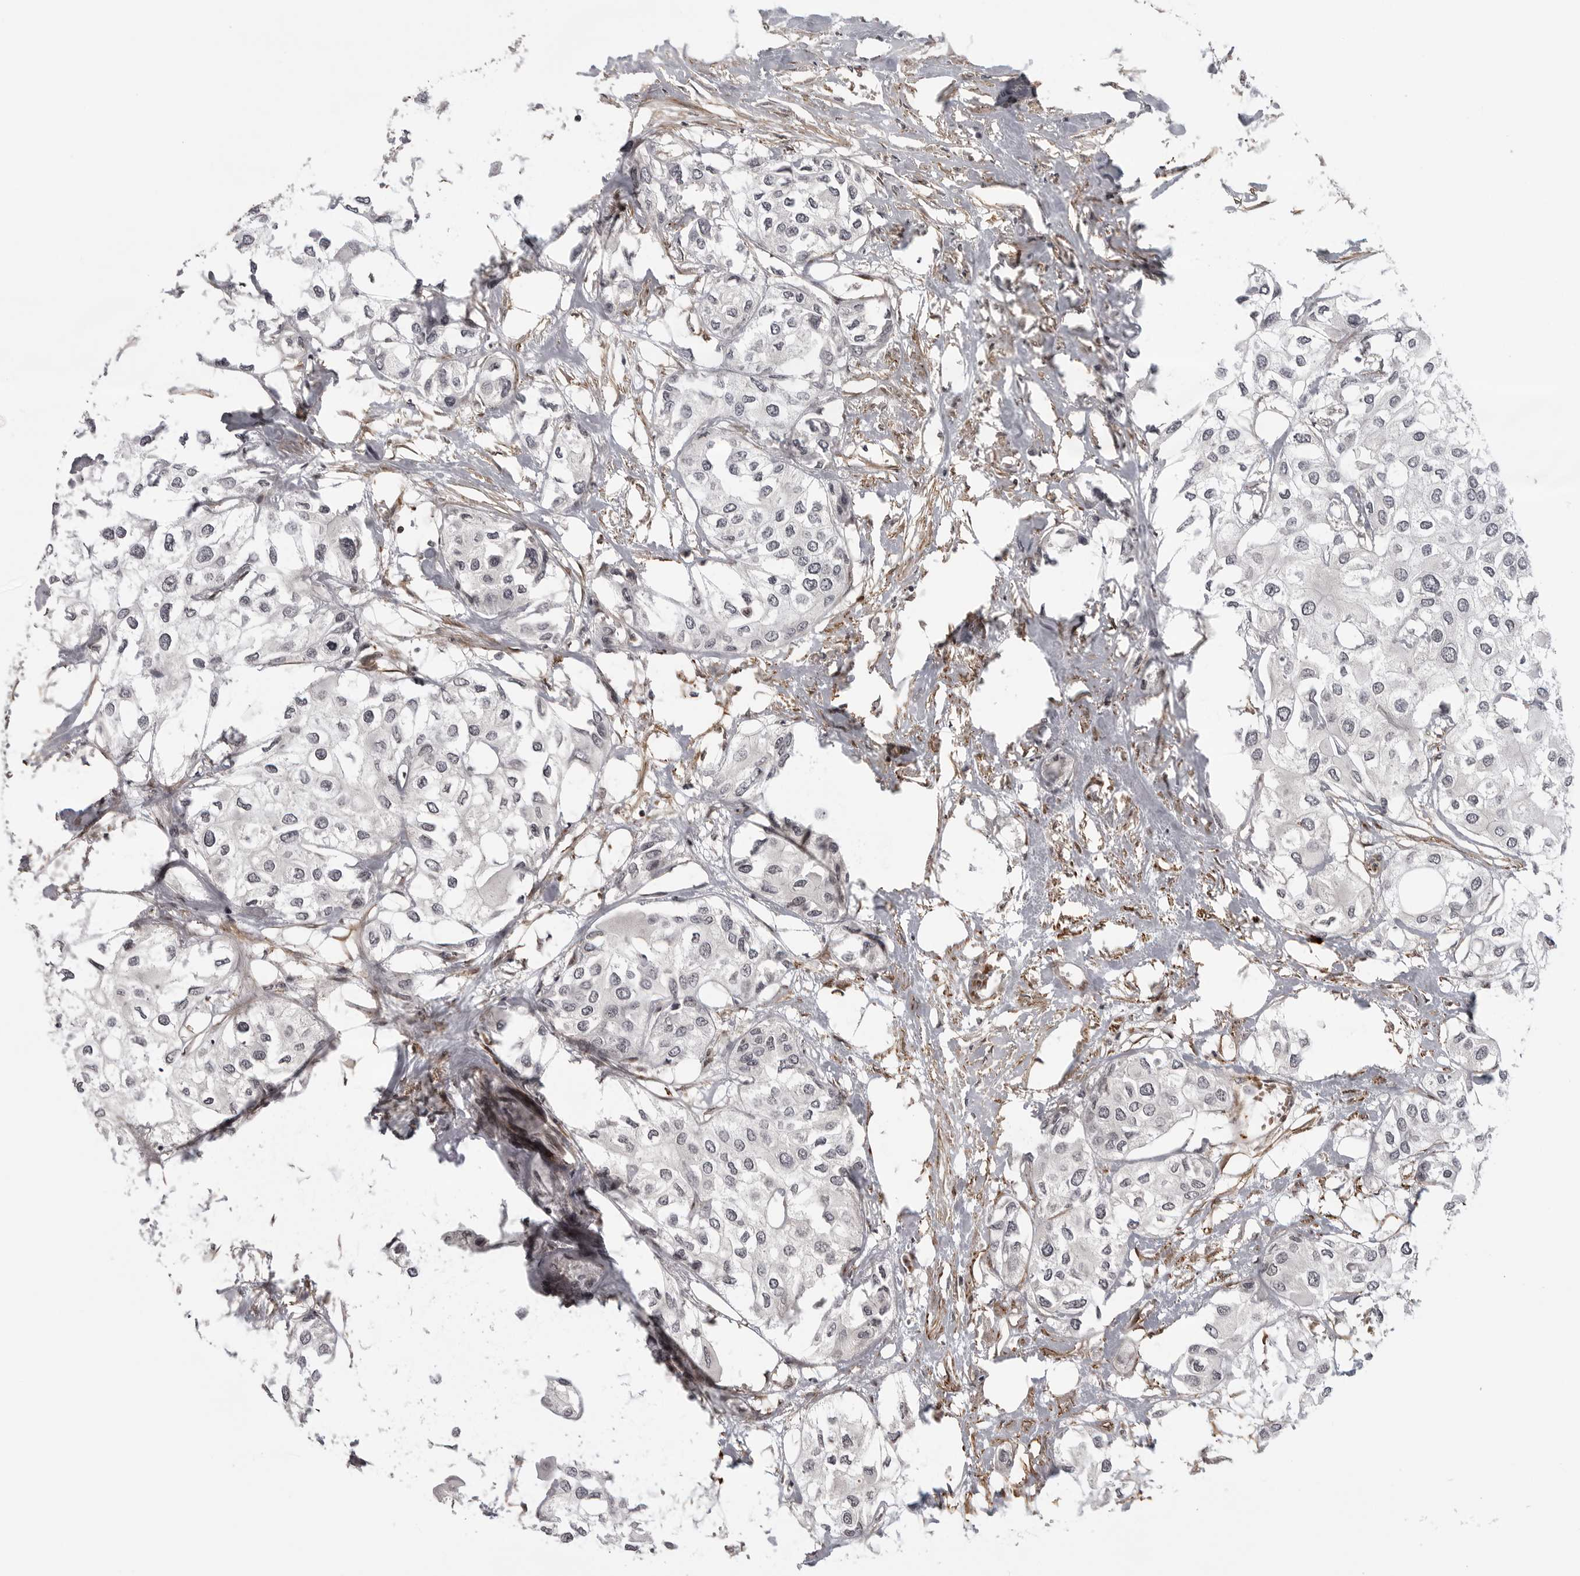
{"staining": {"intensity": "negative", "quantity": "none", "location": "none"}, "tissue": "urothelial cancer", "cell_type": "Tumor cells", "image_type": "cancer", "snomed": [{"axis": "morphology", "description": "Urothelial carcinoma, High grade"}, {"axis": "topography", "description": "Urinary bladder"}], "caption": "High power microscopy image of an immunohistochemistry micrograph of high-grade urothelial carcinoma, revealing no significant staining in tumor cells.", "gene": "TUT4", "patient": {"sex": "male", "age": 64}}